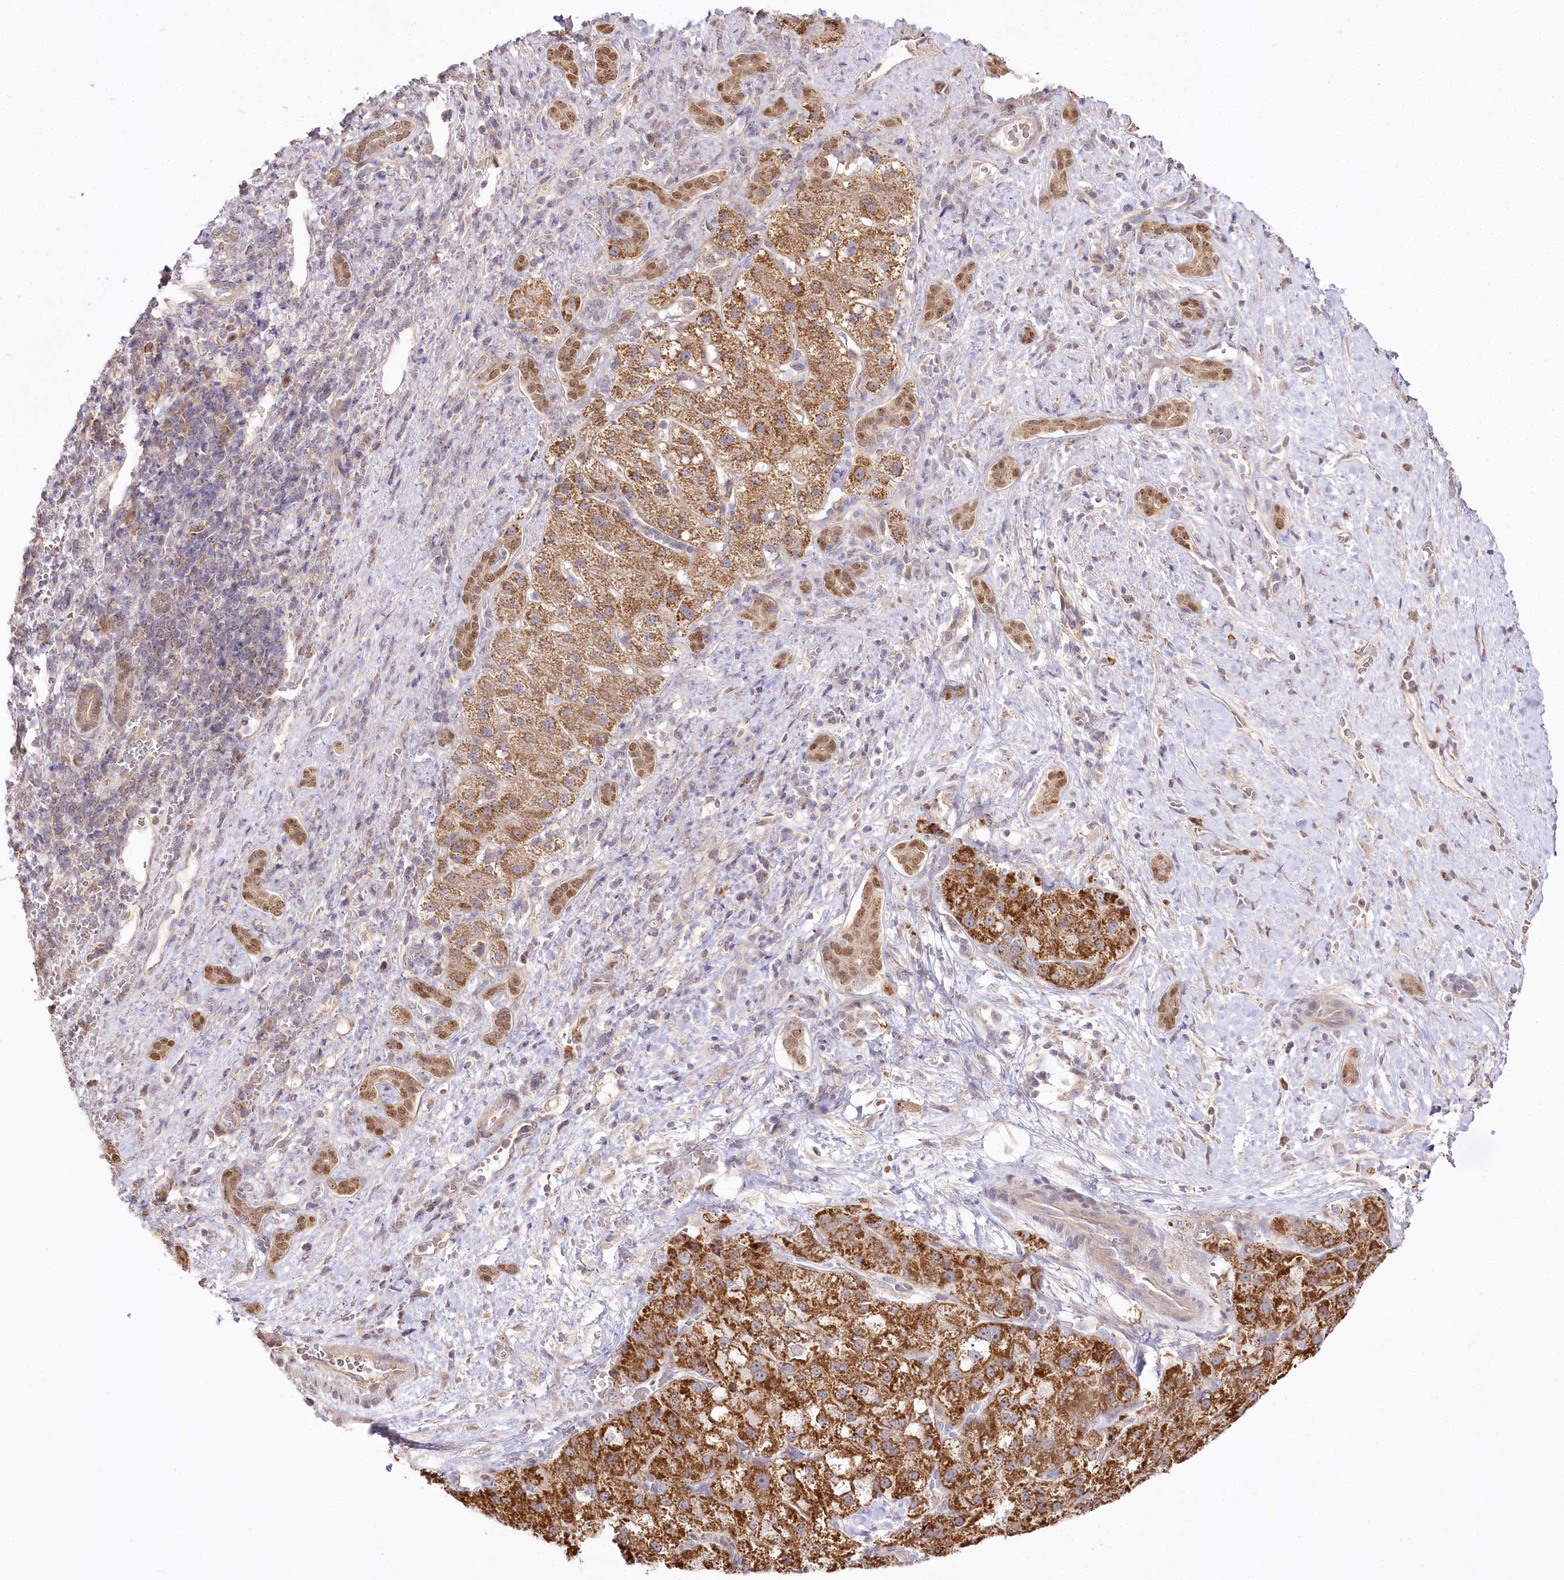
{"staining": {"intensity": "strong", "quantity": ">75%", "location": "cytoplasmic/membranous"}, "tissue": "liver cancer", "cell_type": "Tumor cells", "image_type": "cancer", "snomed": [{"axis": "morphology", "description": "Normal tissue, NOS"}, {"axis": "morphology", "description": "Carcinoma, Hepatocellular, NOS"}, {"axis": "topography", "description": "Liver"}], "caption": "An immunohistochemistry (IHC) micrograph of neoplastic tissue is shown. Protein staining in brown shows strong cytoplasmic/membranous positivity in liver cancer within tumor cells.", "gene": "ZNF226", "patient": {"sex": "male", "age": 57}}